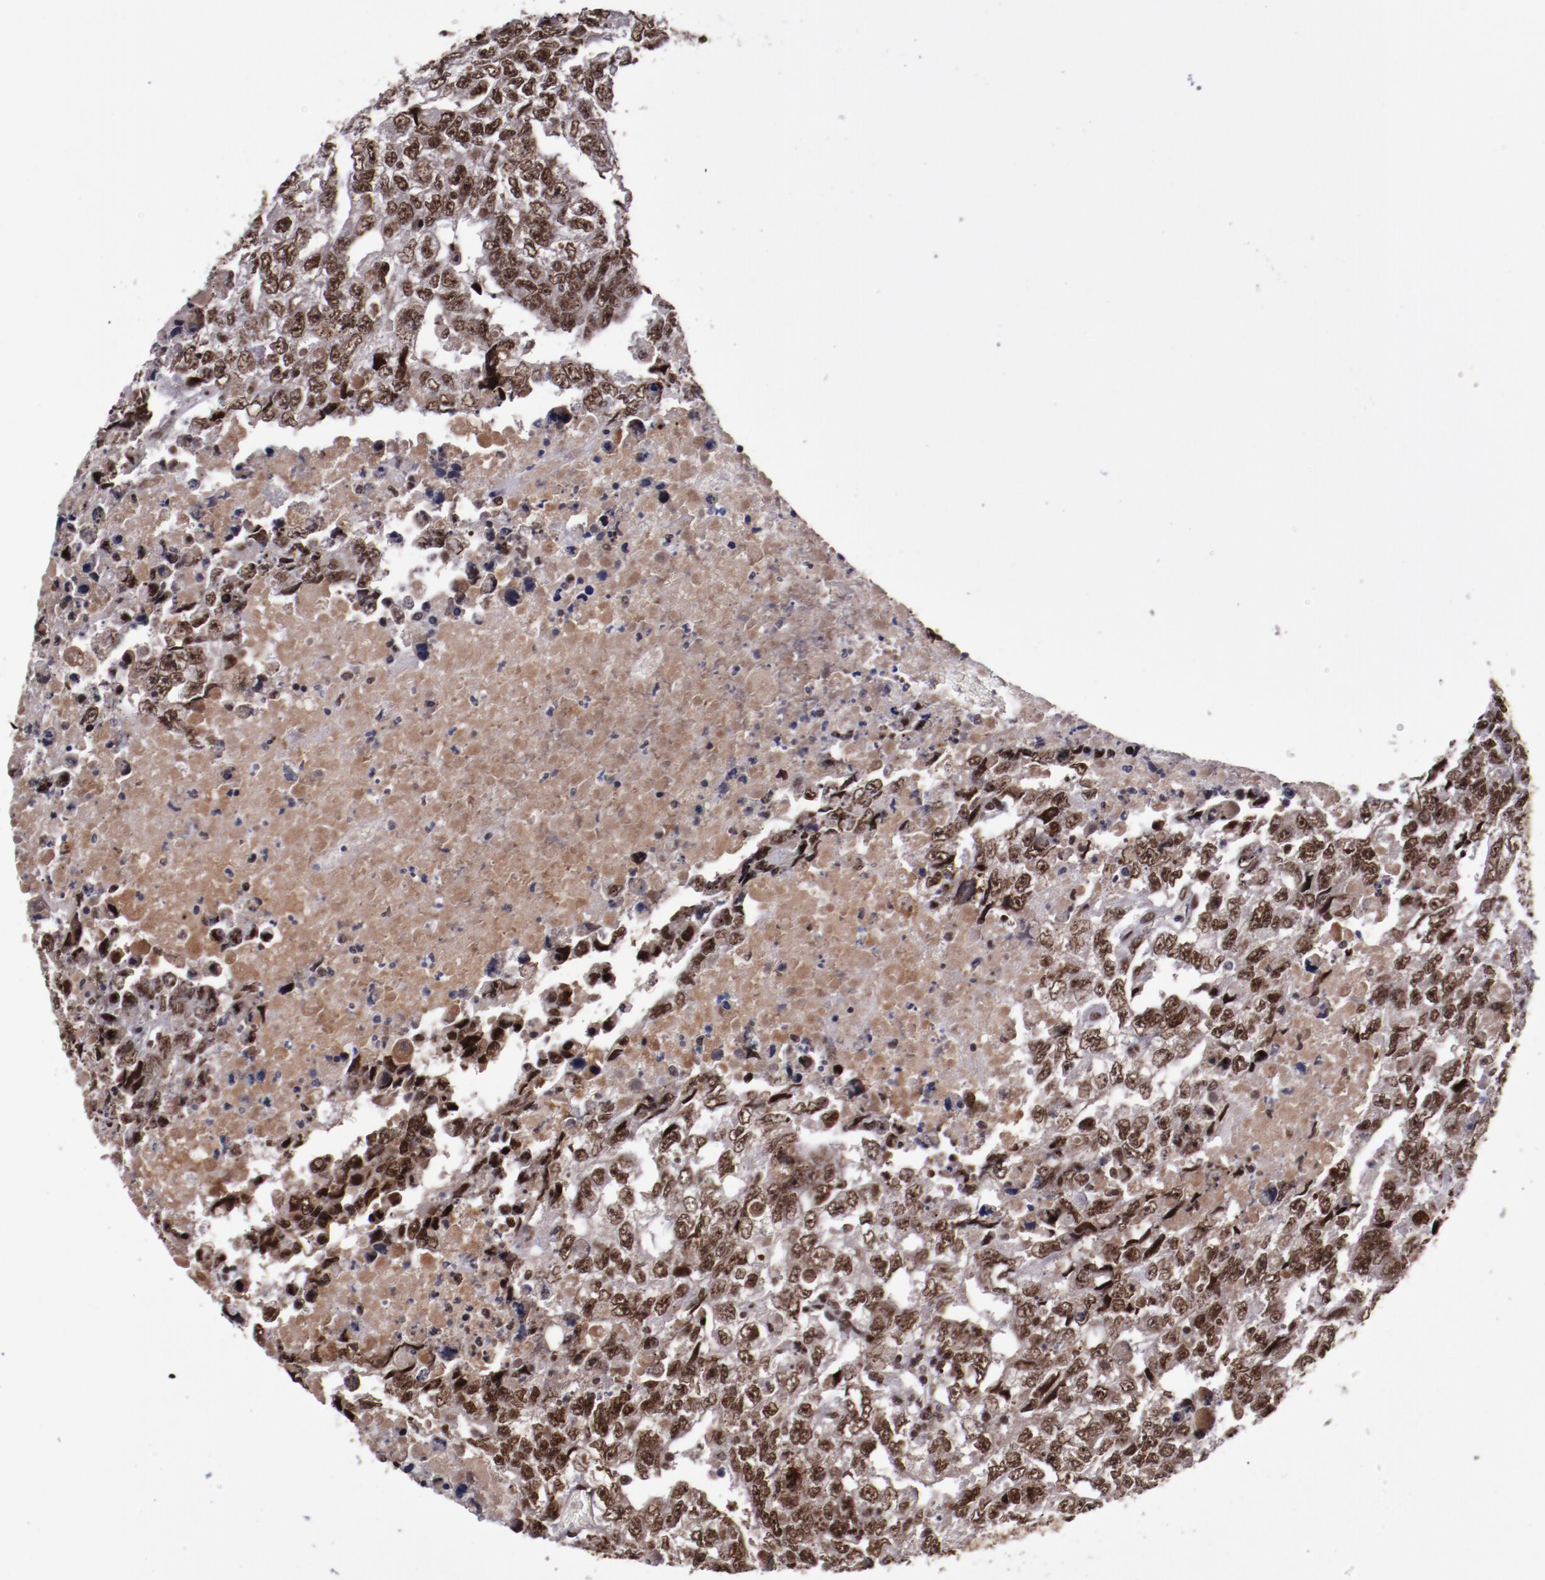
{"staining": {"intensity": "strong", "quantity": ">75%", "location": "nuclear"}, "tissue": "testis cancer", "cell_type": "Tumor cells", "image_type": "cancer", "snomed": [{"axis": "morphology", "description": "Carcinoma, Embryonal, NOS"}, {"axis": "topography", "description": "Testis"}], "caption": "Testis embryonal carcinoma stained with a brown dye shows strong nuclear positive positivity in about >75% of tumor cells.", "gene": "ERH", "patient": {"sex": "male", "age": 36}}